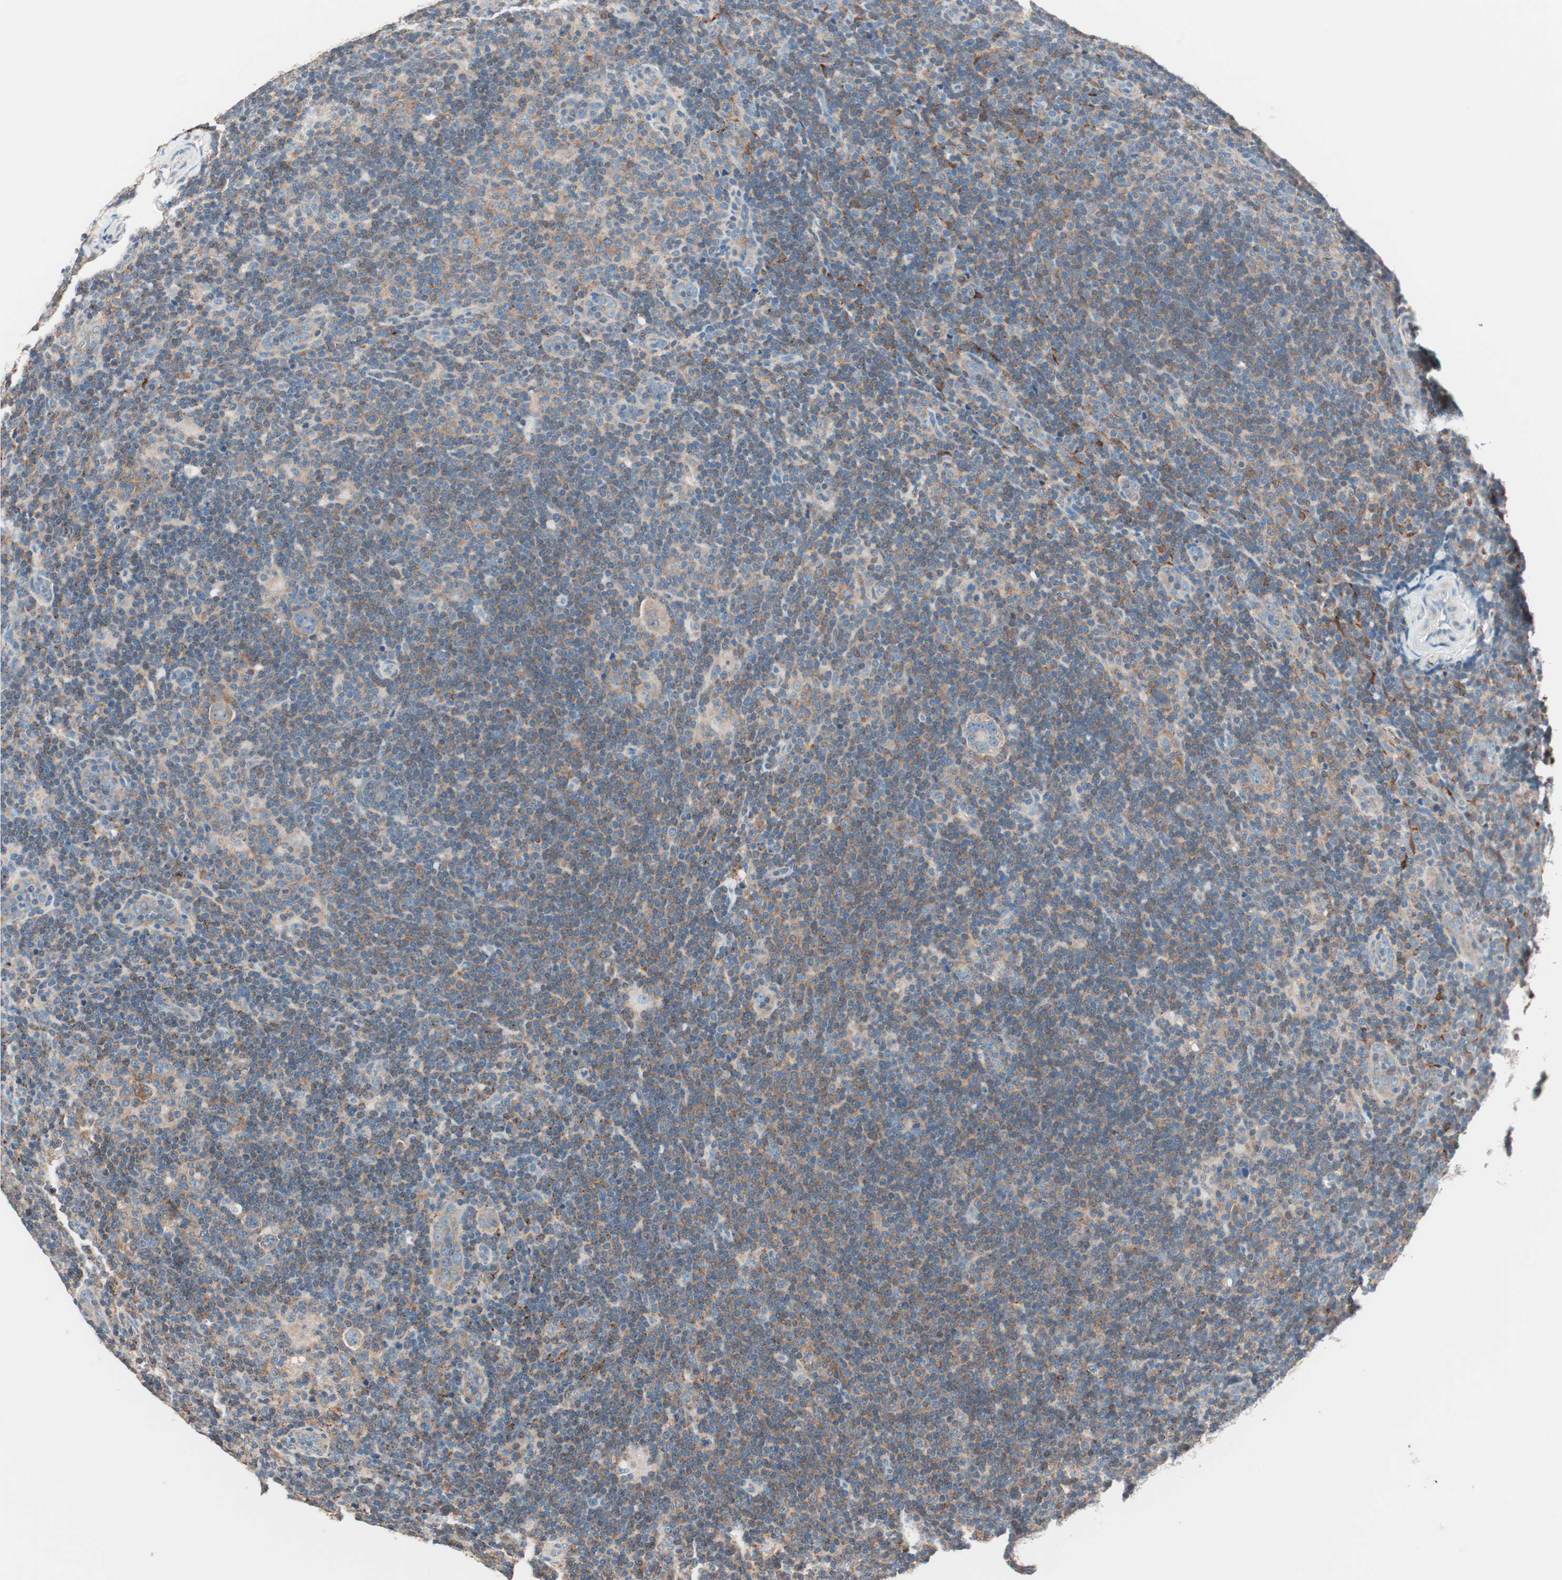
{"staining": {"intensity": "weak", "quantity": "25%-75%", "location": "cytoplasmic/membranous"}, "tissue": "lymphoma", "cell_type": "Tumor cells", "image_type": "cancer", "snomed": [{"axis": "morphology", "description": "Hodgkin's disease, NOS"}, {"axis": "topography", "description": "Lymph node"}], "caption": "Immunohistochemical staining of Hodgkin's disease exhibits low levels of weak cytoplasmic/membranous positivity in about 25%-75% of tumor cells.", "gene": "RAD54B", "patient": {"sex": "female", "age": 57}}